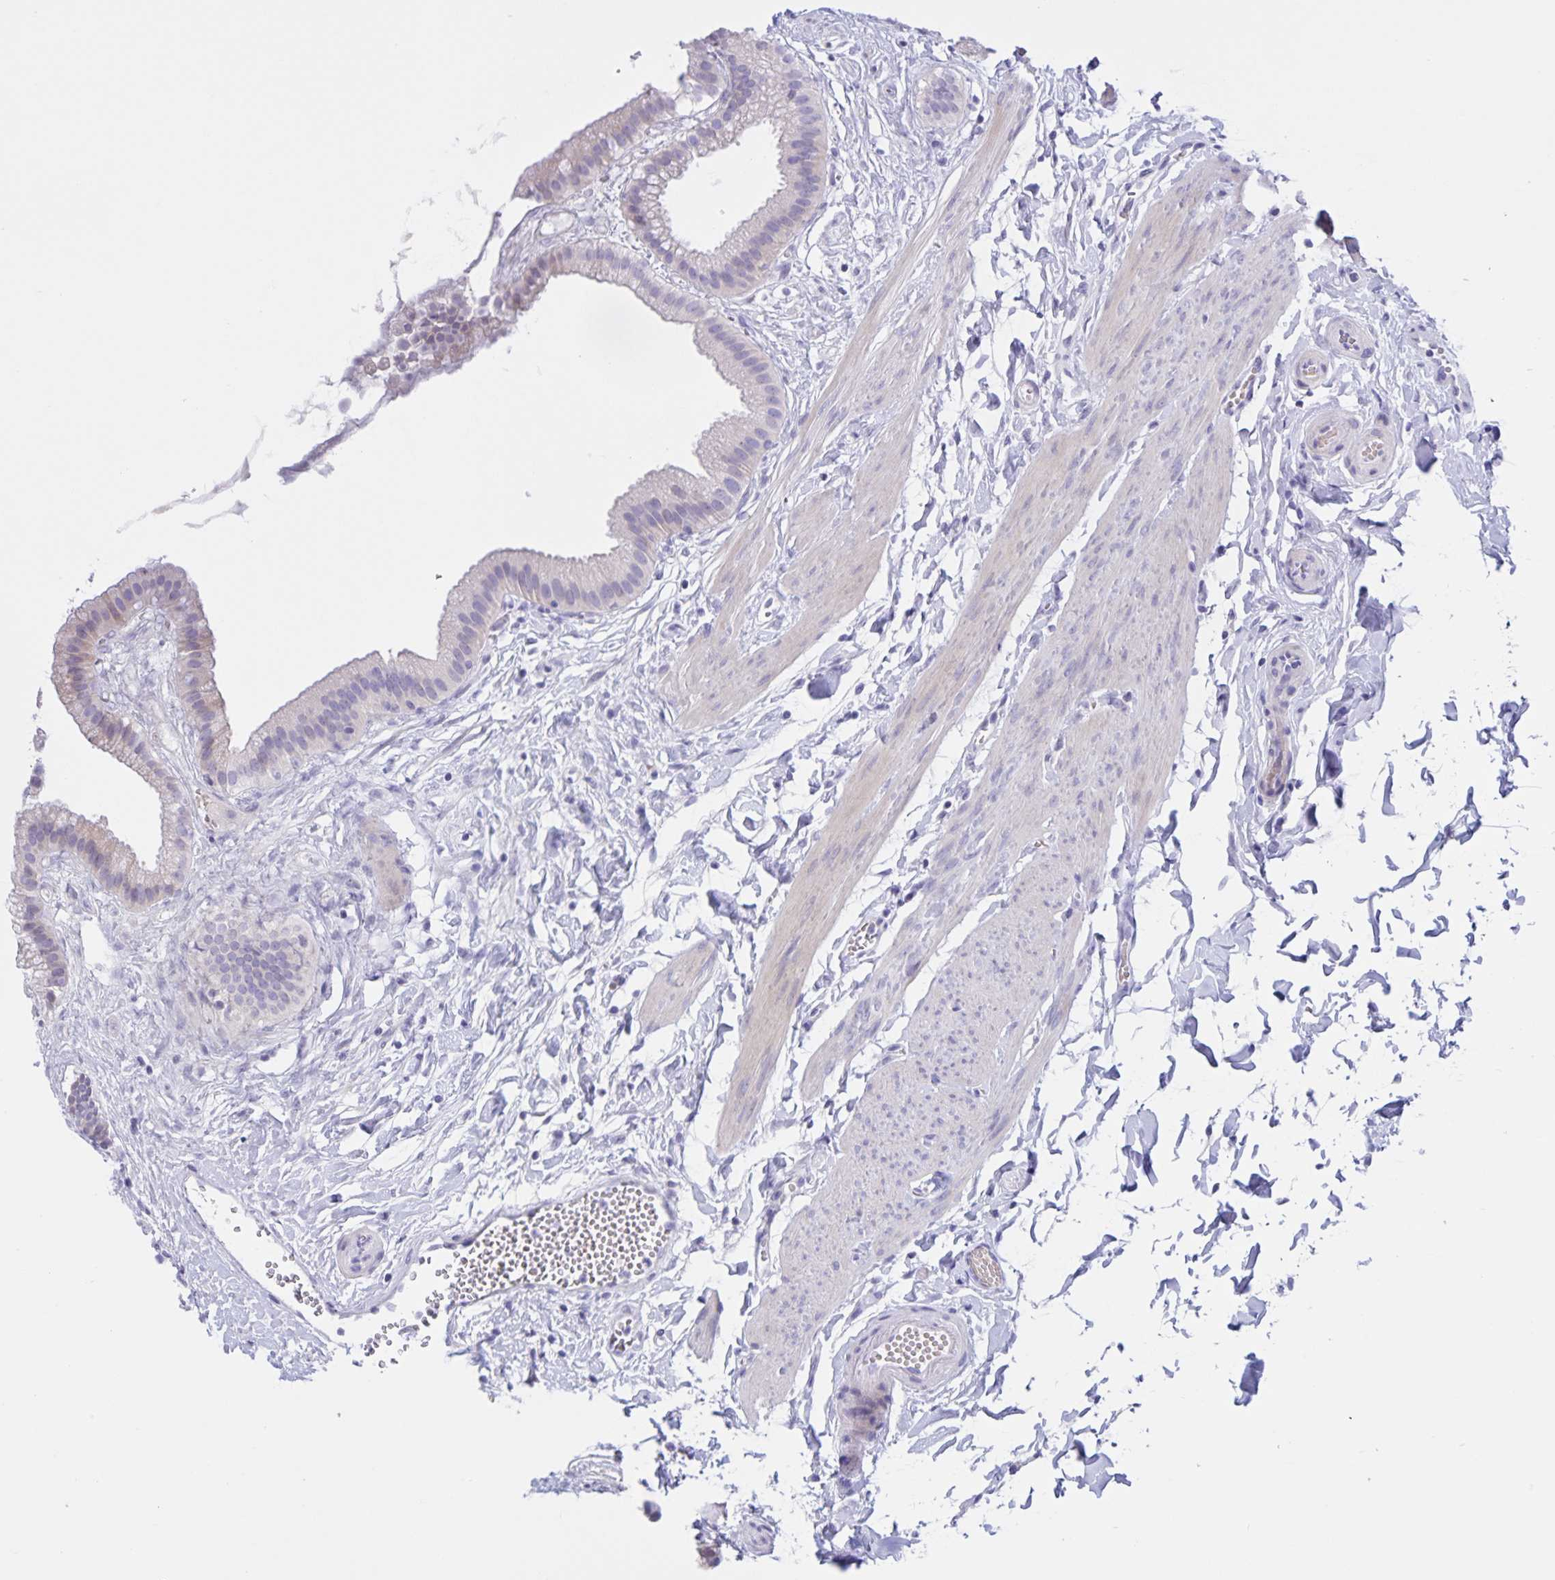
{"staining": {"intensity": "negative", "quantity": "none", "location": "none"}, "tissue": "gallbladder", "cell_type": "Glandular cells", "image_type": "normal", "snomed": [{"axis": "morphology", "description": "Normal tissue, NOS"}, {"axis": "topography", "description": "Gallbladder"}], "caption": "High power microscopy photomicrograph of an immunohistochemistry histopathology image of benign gallbladder, revealing no significant expression in glandular cells. Brightfield microscopy of immunohistochemistry (IHC) stained with DAB (brown) and hematoxylin (blue), captured at high magnification.", "gene": "DMGDH", "patient": {"sex": "female", "age": 63}}